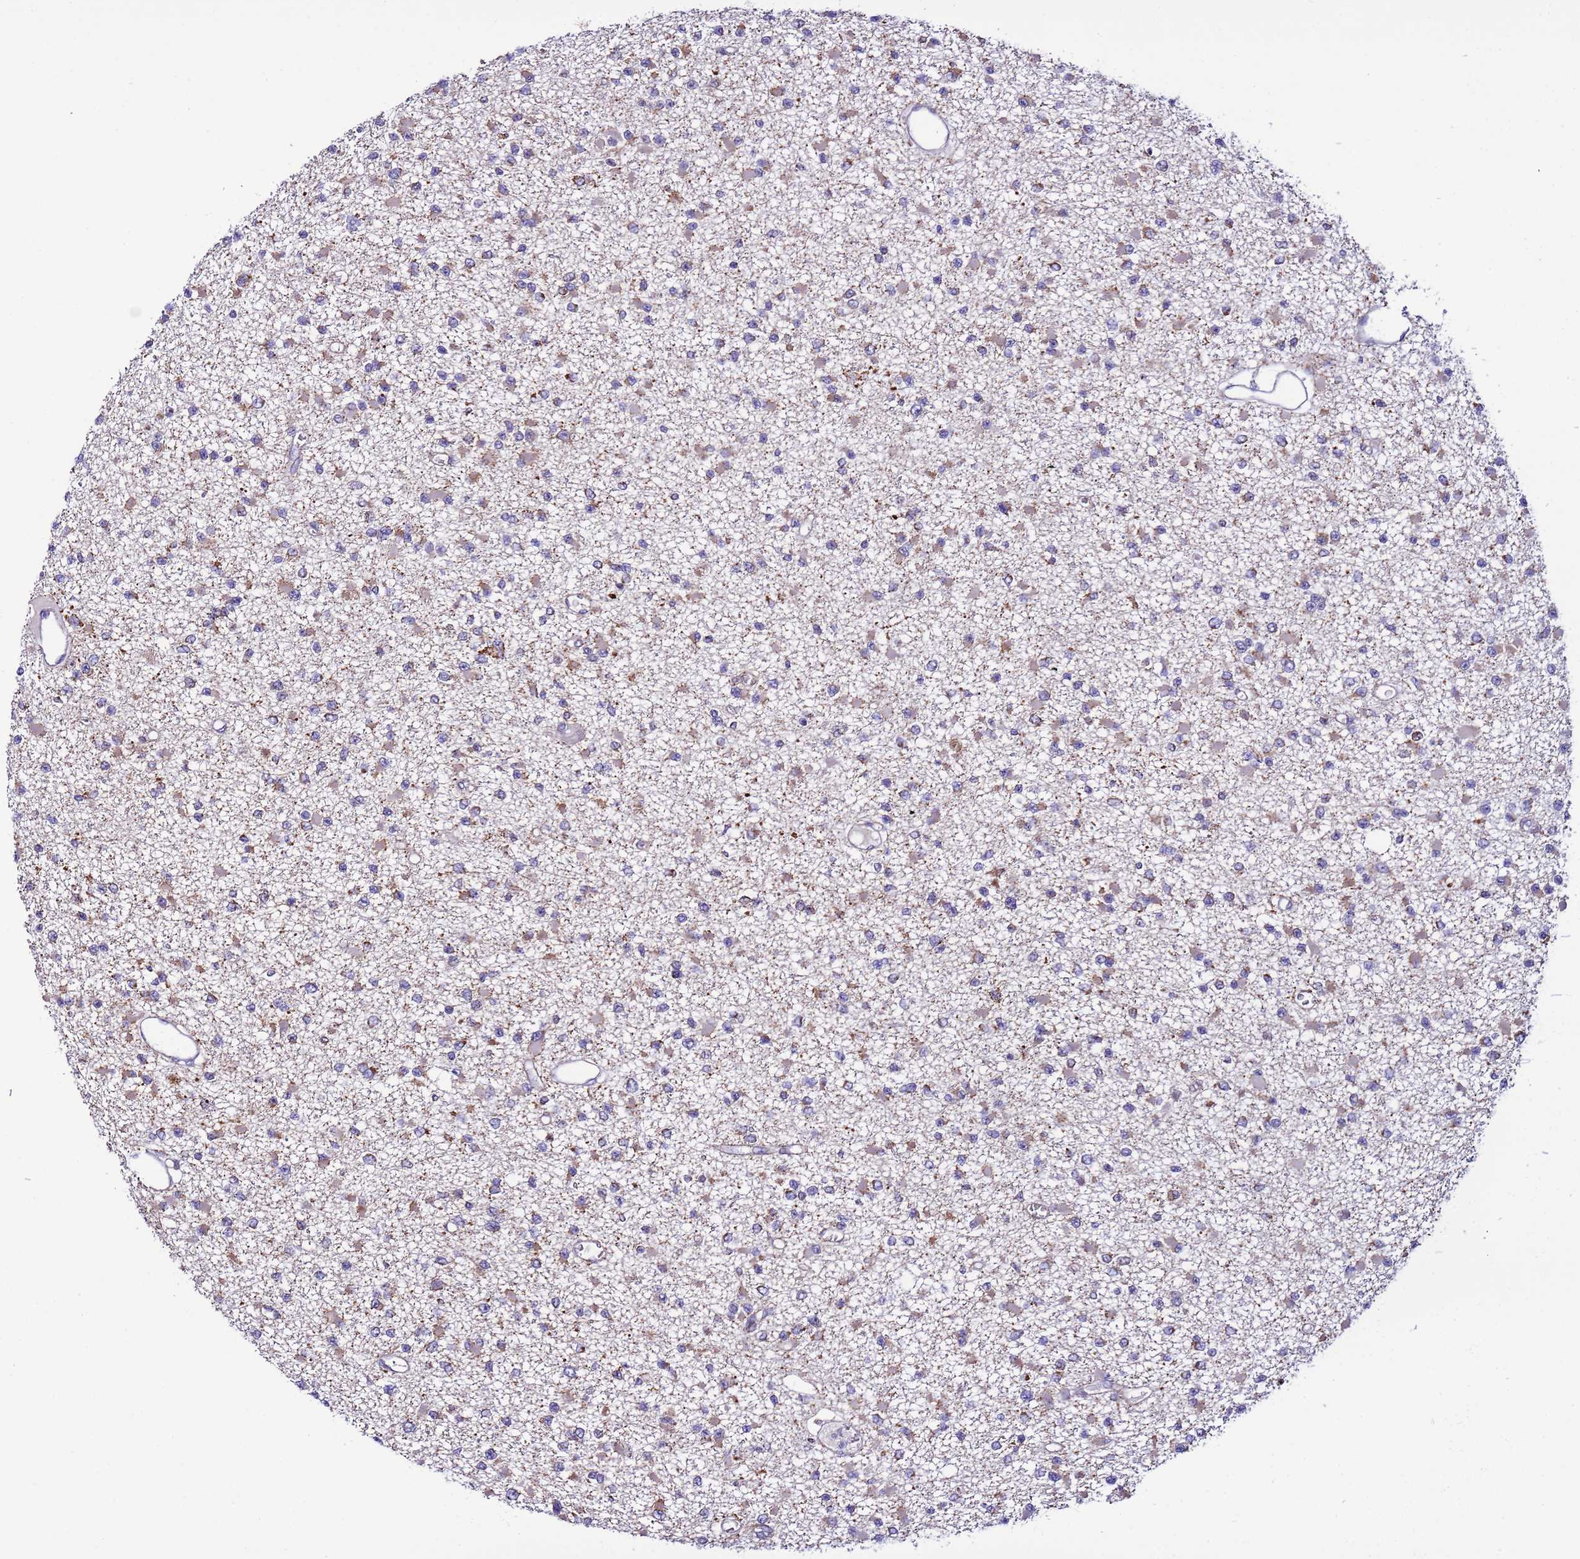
{"staining": {"intensity": "weak", "quantity": "<25%", "location": "cytoplasmic/membranous"}, "tissue": "glioma", "cell_type": "Tumor cells", "image_type": "cancer", "snomed": [{"axis": "morphology", "description": "Glioma, malignant, Low grade"}, {"axis": "topography", "description": "Brain"}], "caption": "DAB immunohistochemical staining of low-grade glioma (malignant) displays no significant expression in tumor cells.", "gene": "UEVLD", "patient": {"sex": "female", "age": 22}}